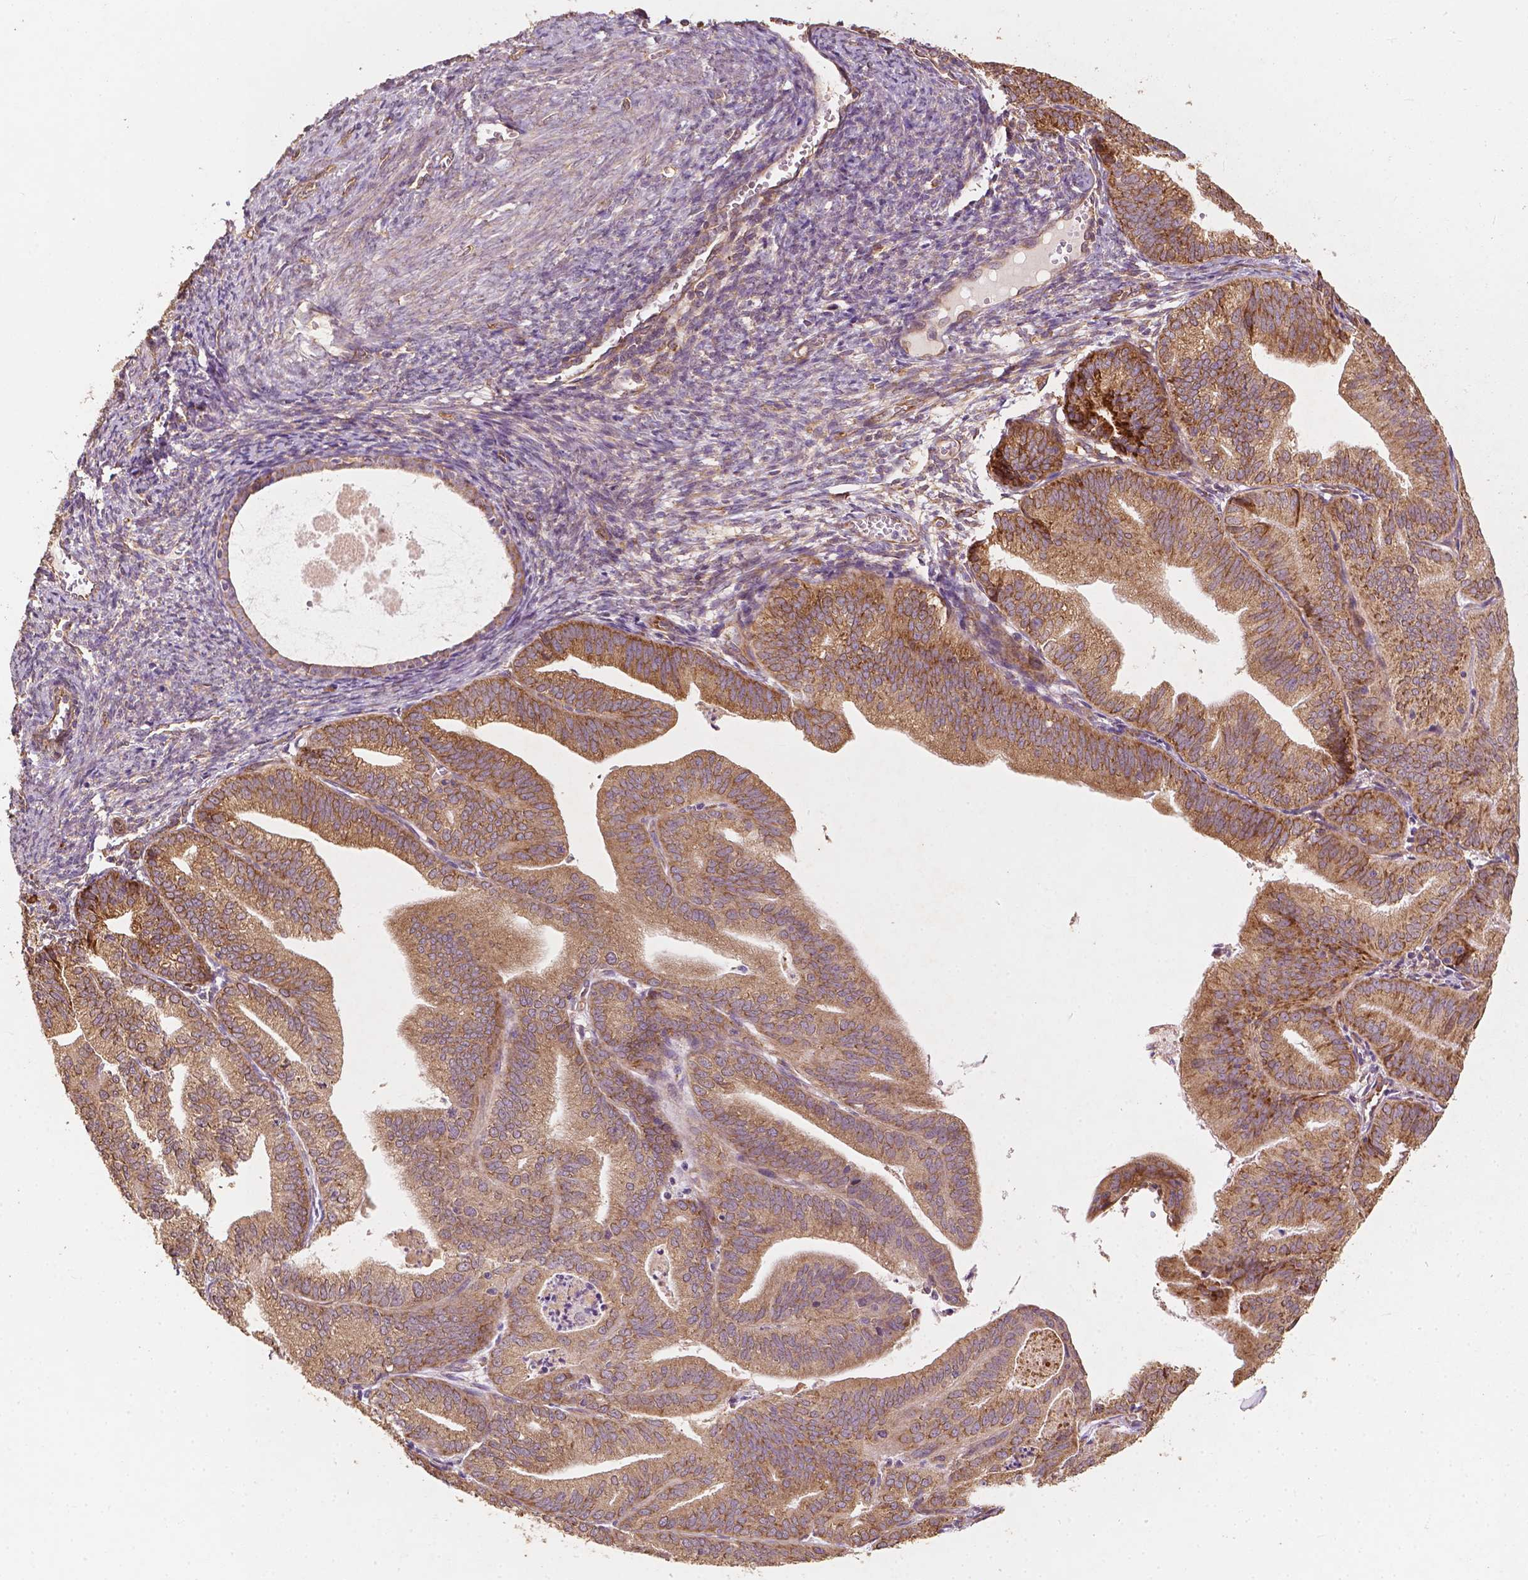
{"staining": {"intensity": "moderate", "quantity": "25%-75%", "location": "cytoplasmic/membranous"}, "tissue": "endometrial cancer", "cell_type": "Tumor cells", "image_type": "cancer", "snomed": [{"axis": "morphology", "description": "Adenocarcinoma, NOS"}, {"axis": "topography", "description": "Endometrium"}], "caption": "A brown stain labels moderate cytoplasmic/membranous expression of a protein in endometrial cancer tumor cells.", "gene": "G3BP1", "patient": {"sex": "female", "age": 70}}